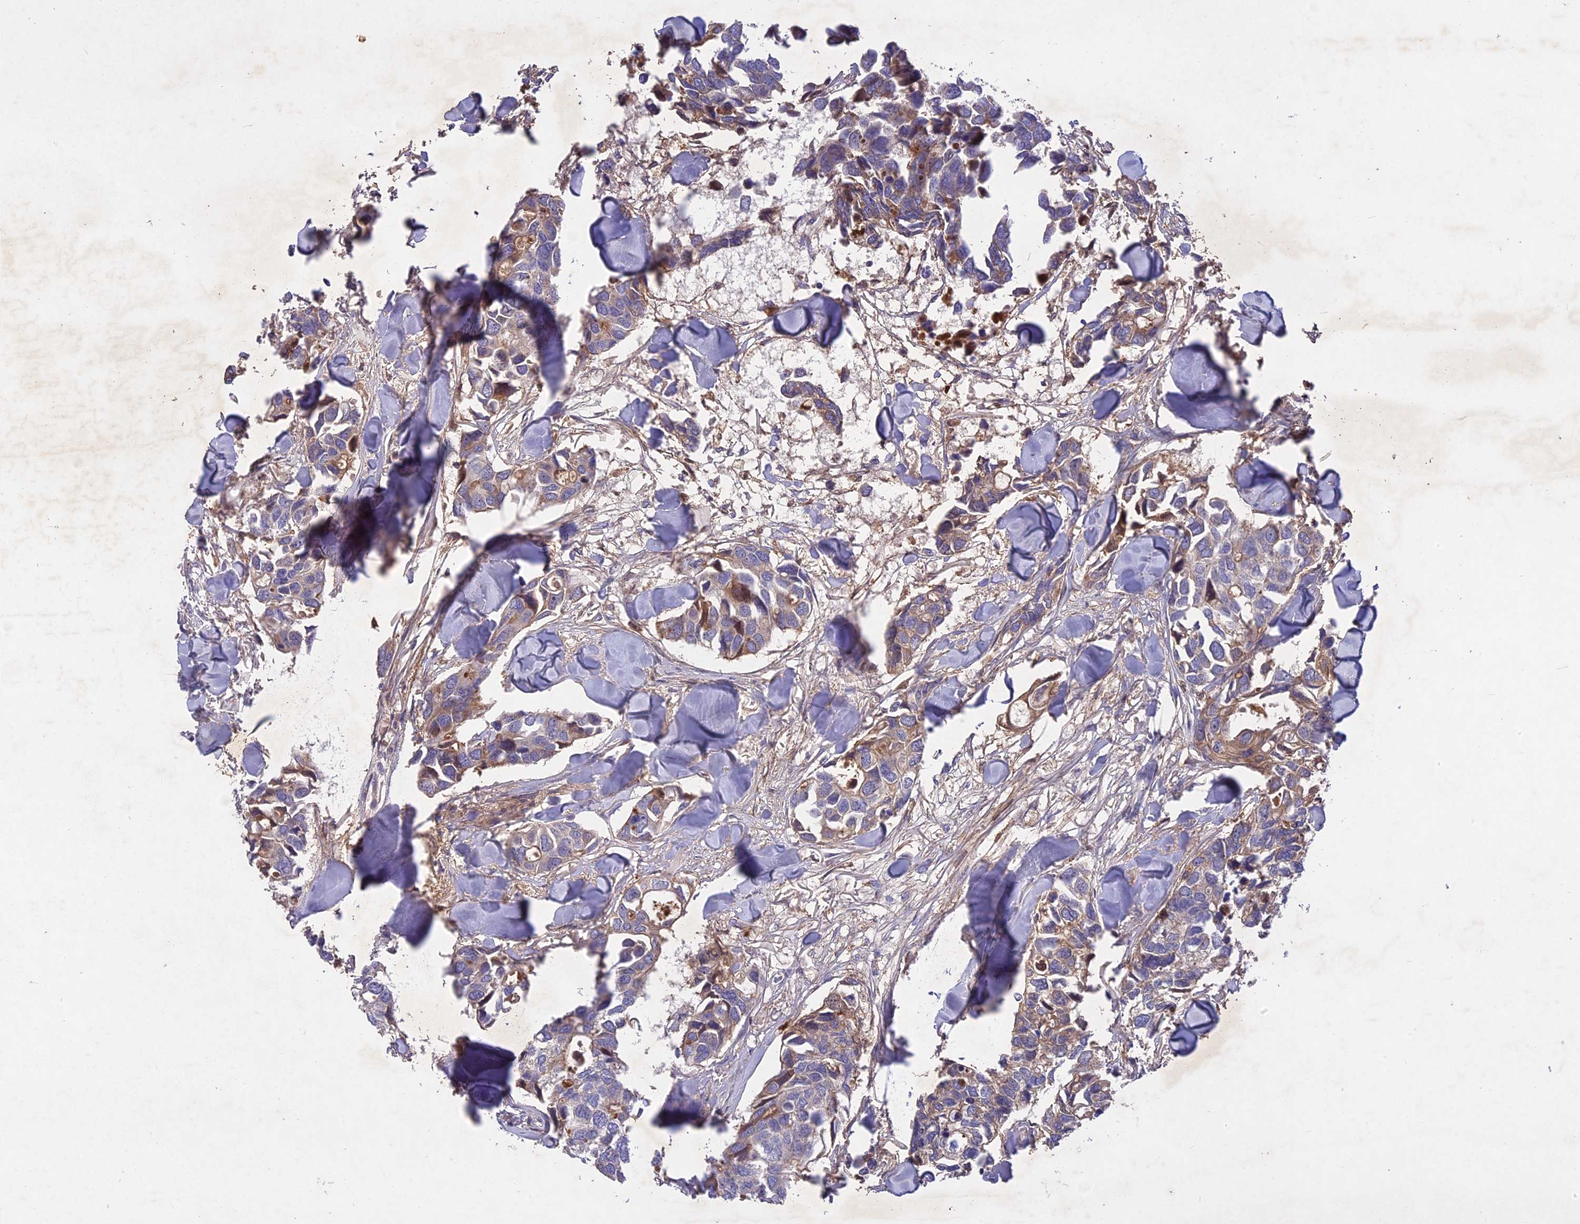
{"staining": {"intensity": "weak", "quantity": "<25%", "location": "cytoplasmic/membranous"}, "tissue": "breast cancer", "cell_type": "Tumor cells", "image_type": "cancer", "snomed": [{"axis": "morphology", "description": "Duct carcinoma"}, {"axis": "topography", "description": "Breast"}], "caption": "Histopathology image shows no protein staining in tumor cells of breast cancer tissue.", "gene": "ADO", "patient": {"sex": "female", "age": 83}}